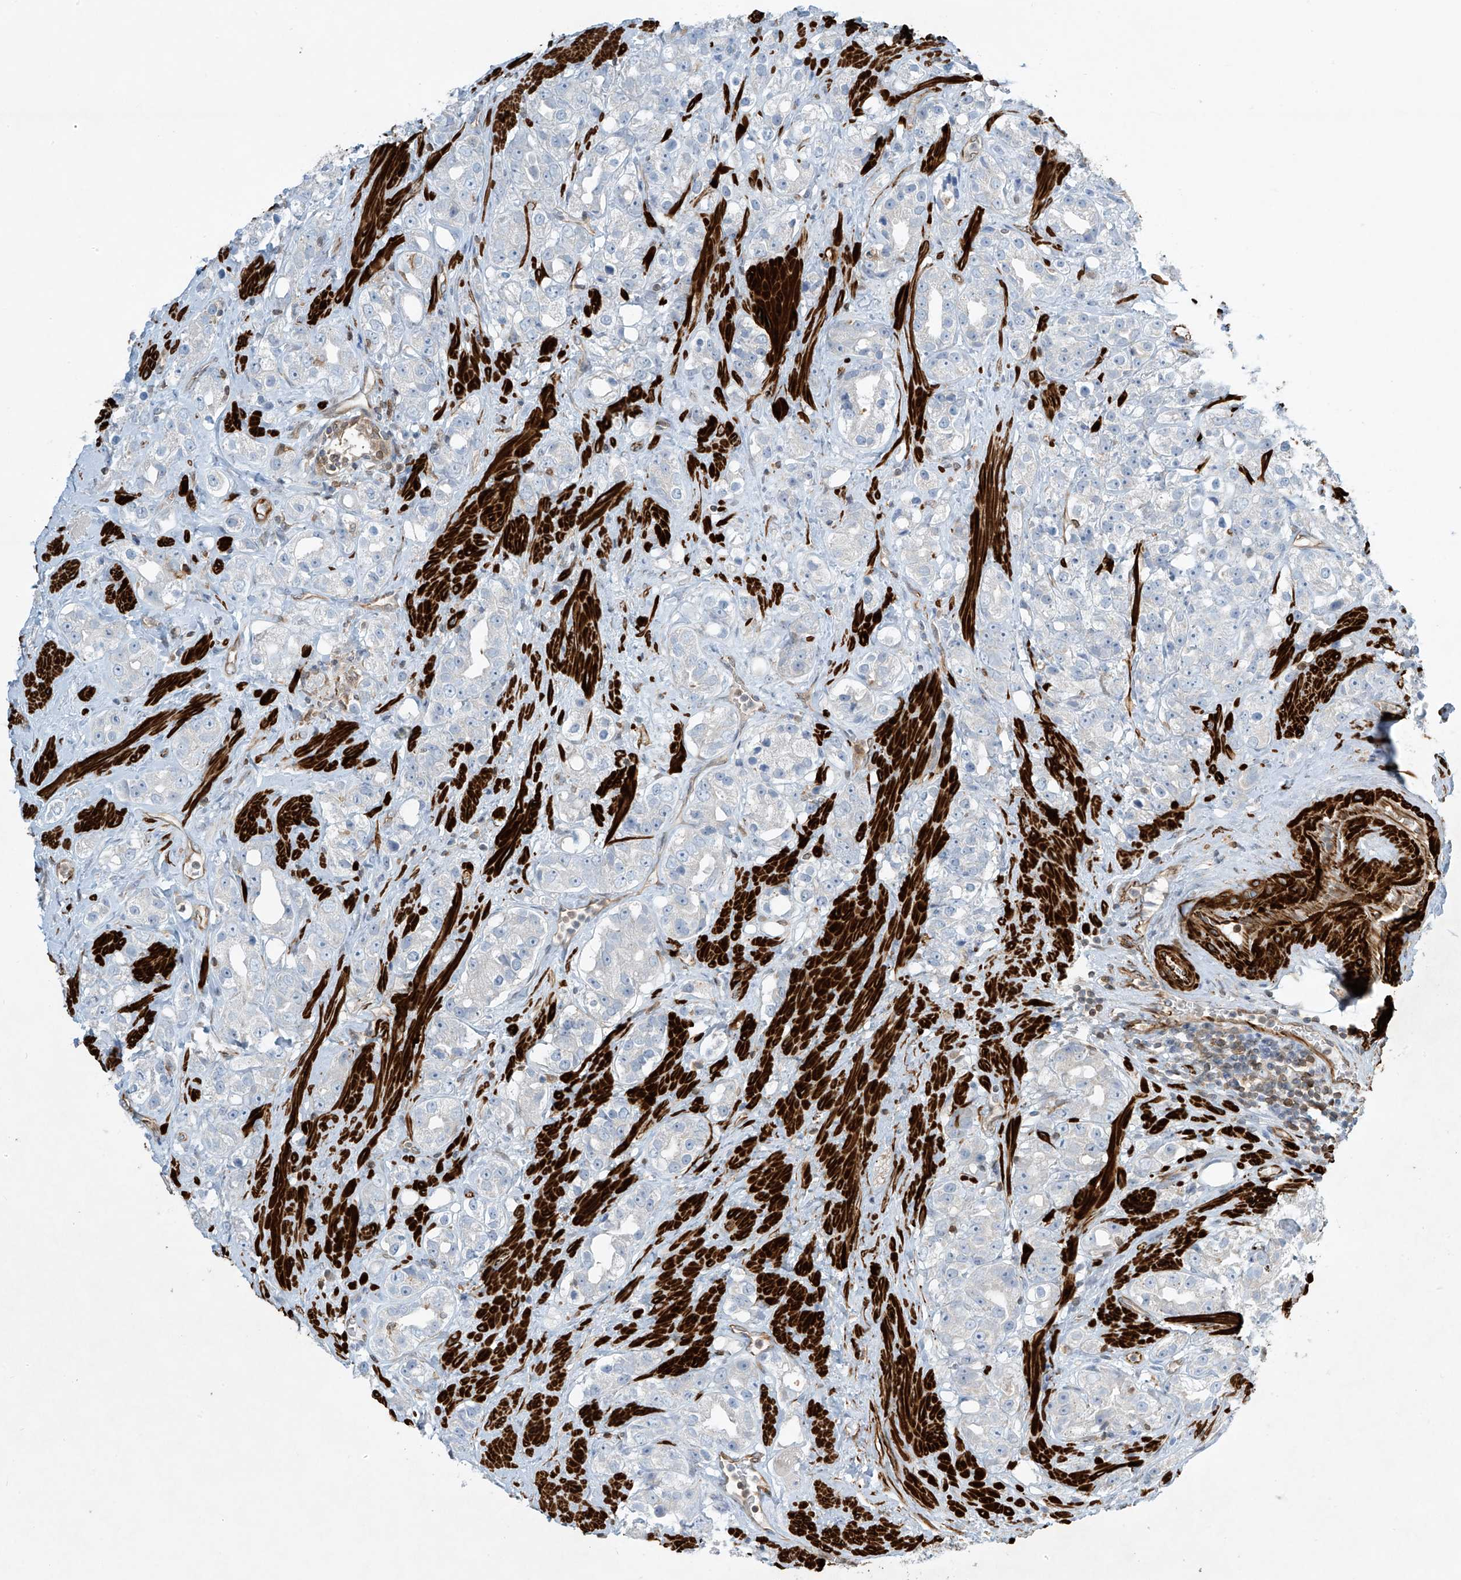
{"staining": {"intensity": "negative", "quantity": "none", "location": "none"}, "tissue": "prostate cancer", "cell_type": "Tumor cells", "image_type": "cancer", "snomed": [{"axis": "morphology", "description": "Adenocarcinoma, NOS"}, {"axis": "topography", "description": "Prostate"}], "caption": "High power microscopy image of an IHC image of prostate cancer (adenocarcinoma), revealing no significant positivity in tumor cells.", "gene": "SH3BGRL3", "patient": {"sex": "male", "age": 79}}